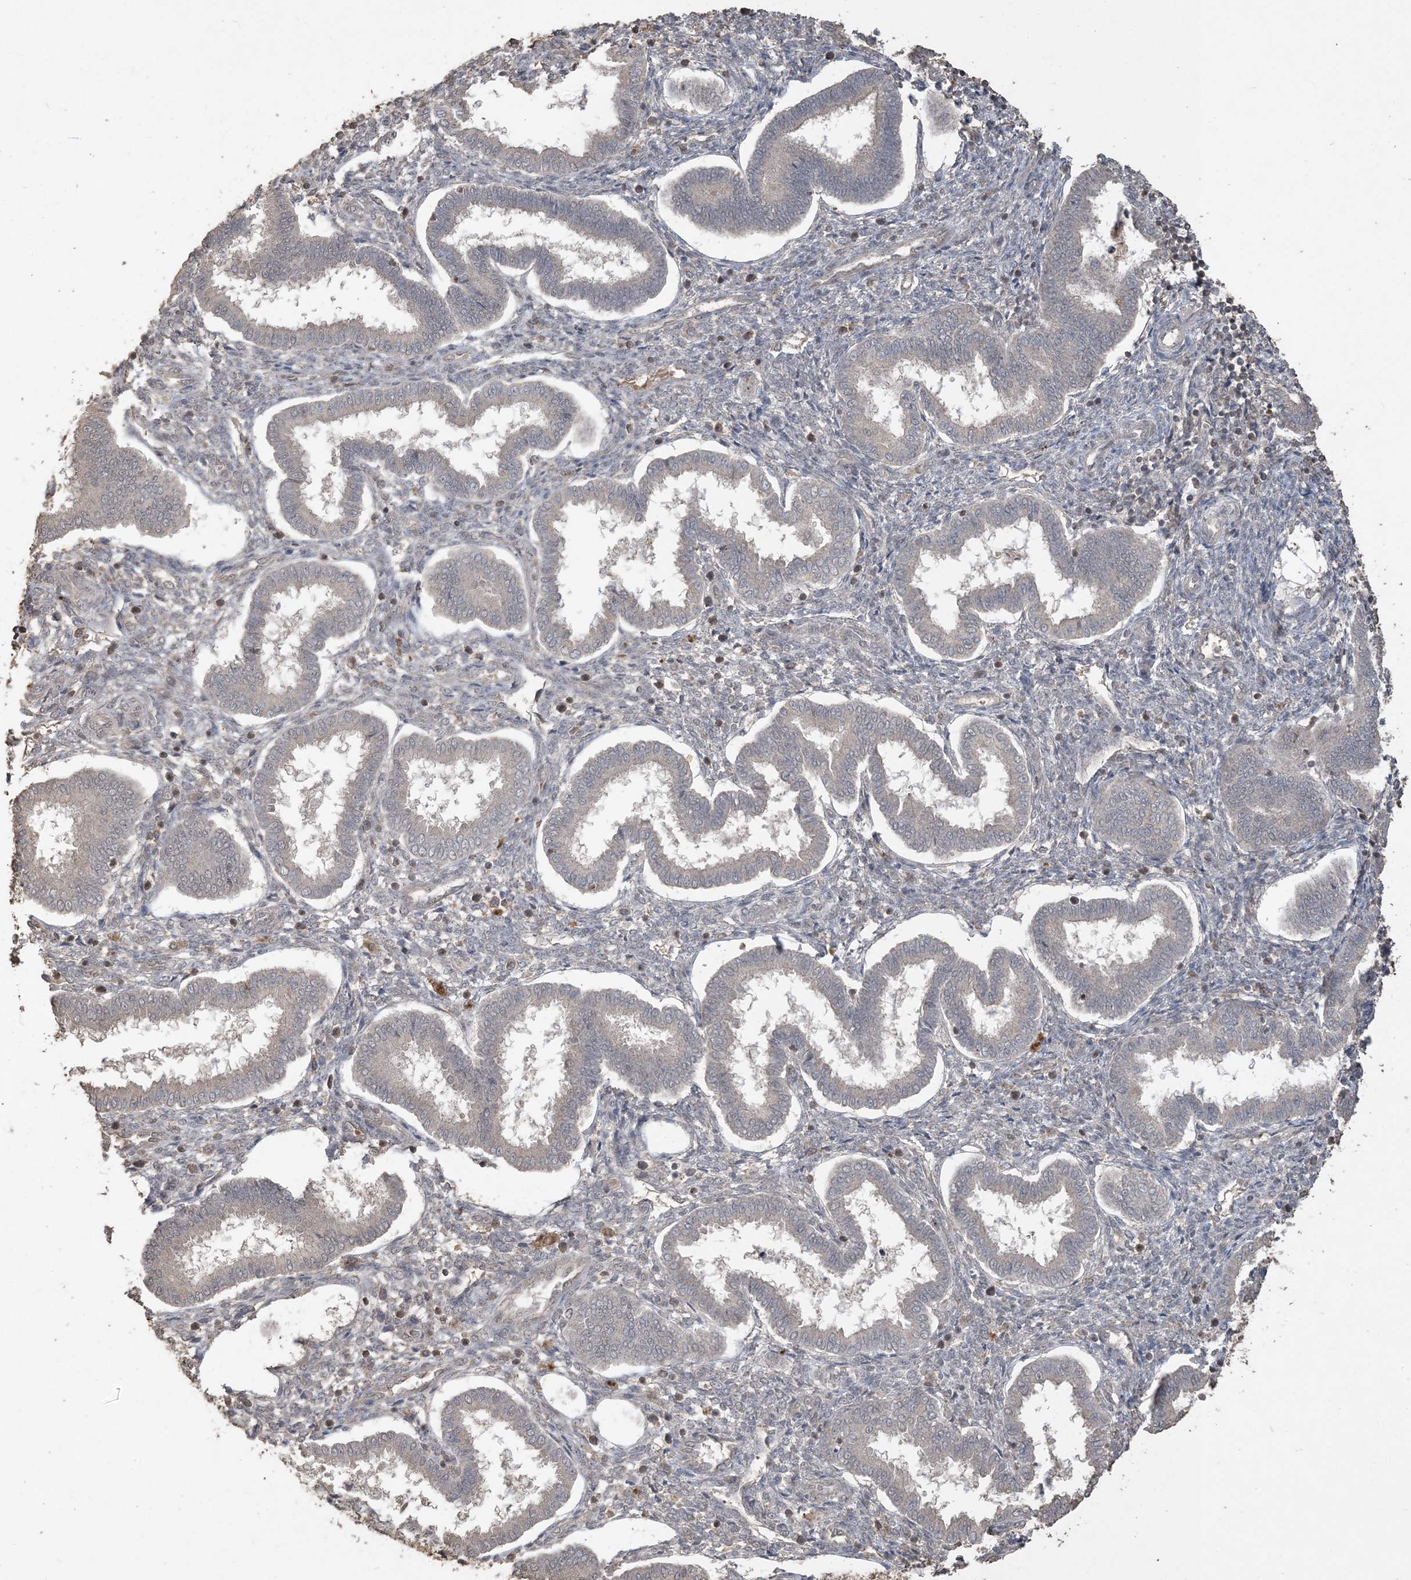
{"staining": {"intensity": "negative", "quantity": "none", "location": "none"}, "tissue": "endometrium", "cell_type": "Cells in endometrial stroma", "image_type": "normal", "snomed": [{"axis": "morphology", "description": "Normal tissue, NOS"}, {"axis": "topography", "description": "Endometrium"}], "caption": "Immunohistochemistry of unremarkable endometrium displays no expression in cells in endometrial stroma.", "gene": "EFCAB8", "patient": {"sex": "female", "age": 24}}